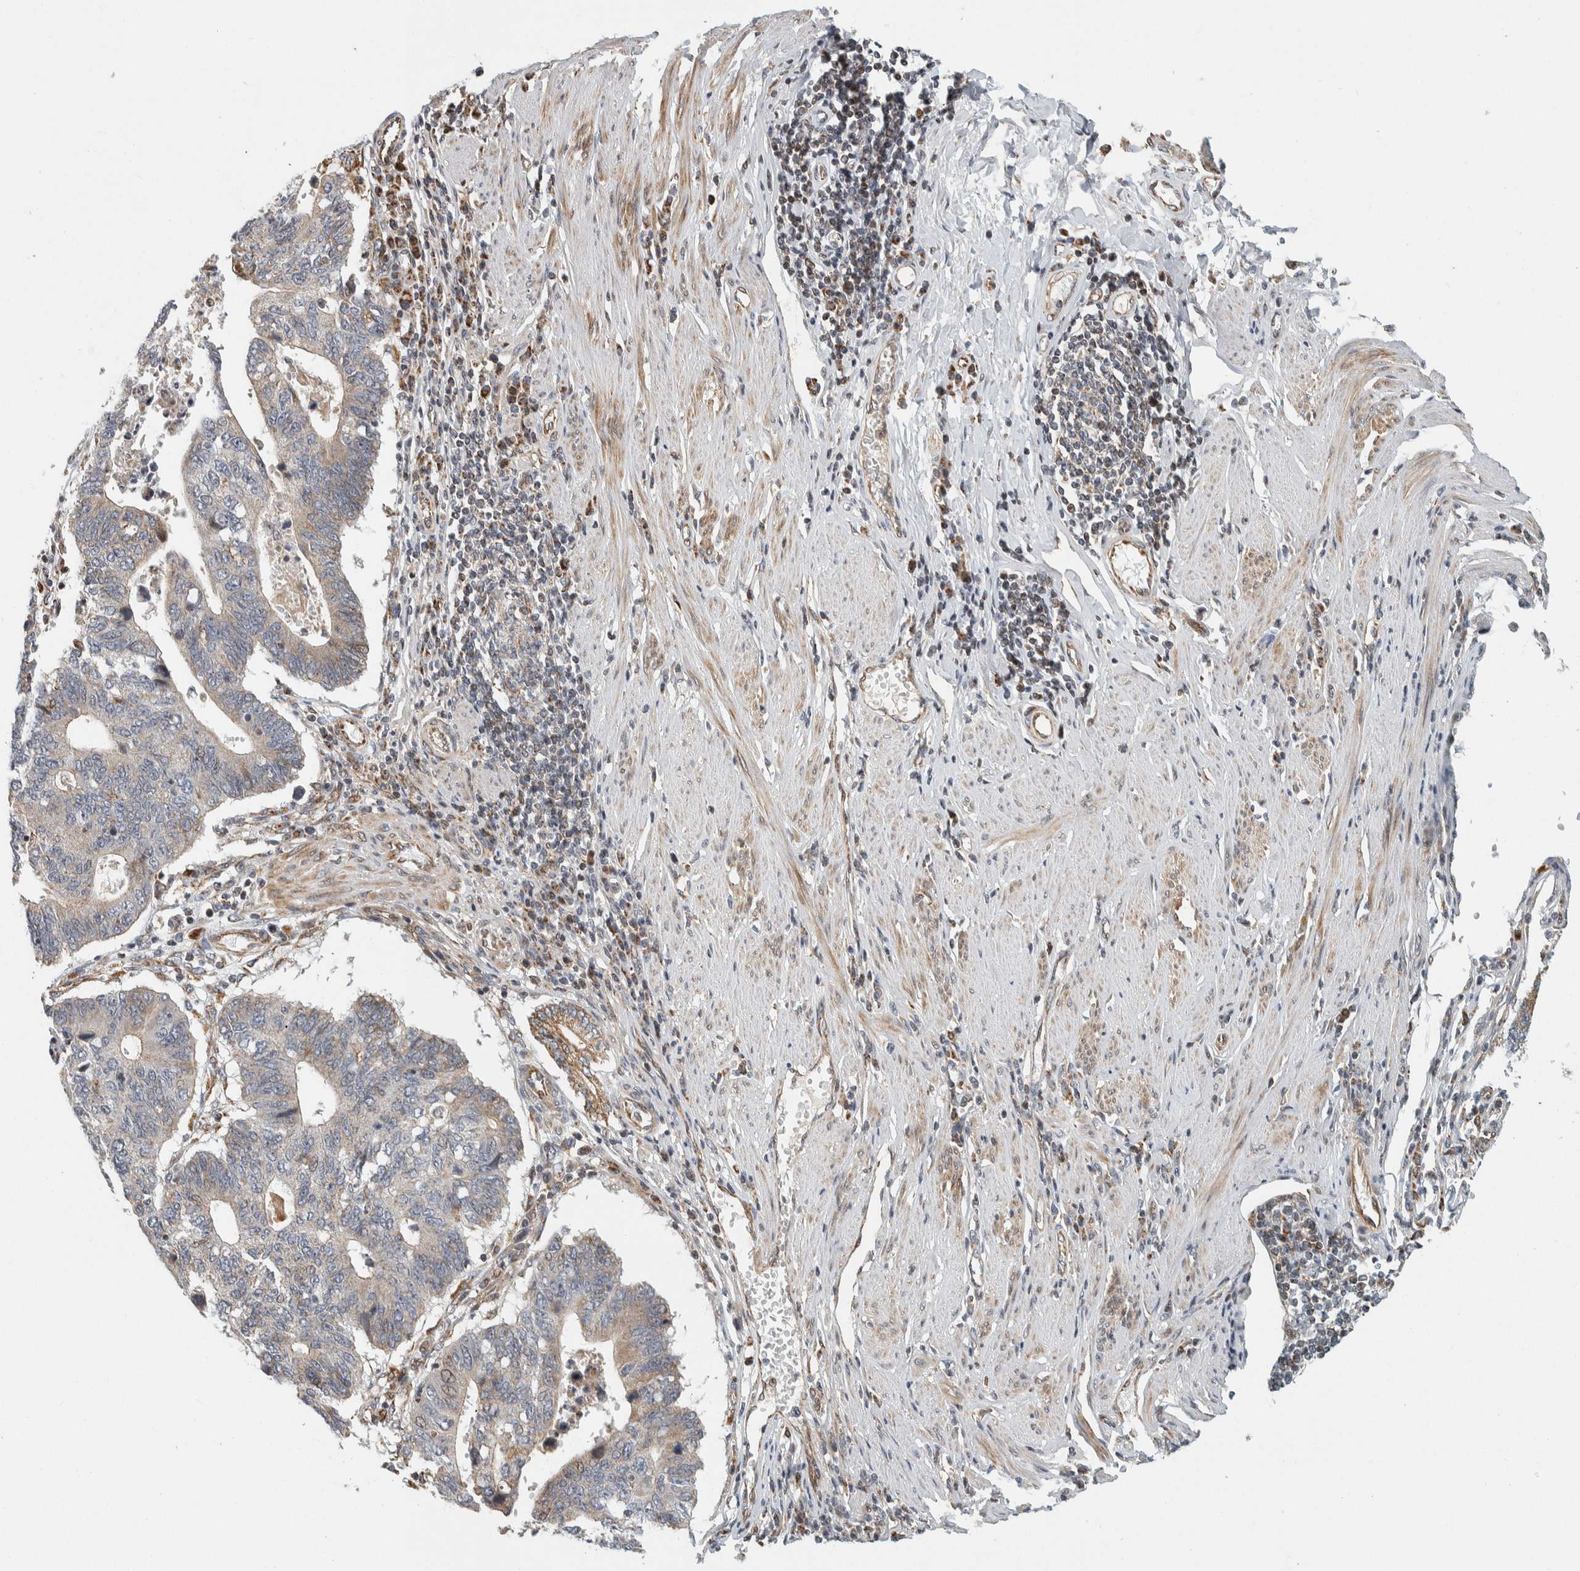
{"staining": {"intensity": "weak", "quantity": ">75%", "location": "cytoplasmic/membranous"}, "tissue": "stomach cancer", "cell_type": "Tumor cells", "image_type": "cancer", "snomed": [{"axis": "morphology", "description": "Adenocarcinoma, NOS"}, {"axis": "topography", "description": "Stomach"}], "caption": "Human adenocarcinoma (stomach) stained with a brown dye displays weak cytoplasmic/membranous positive staining in about >75% of tumor cells.", "gene": "AFP", "patient": {"sex": "male", "age": 59}}